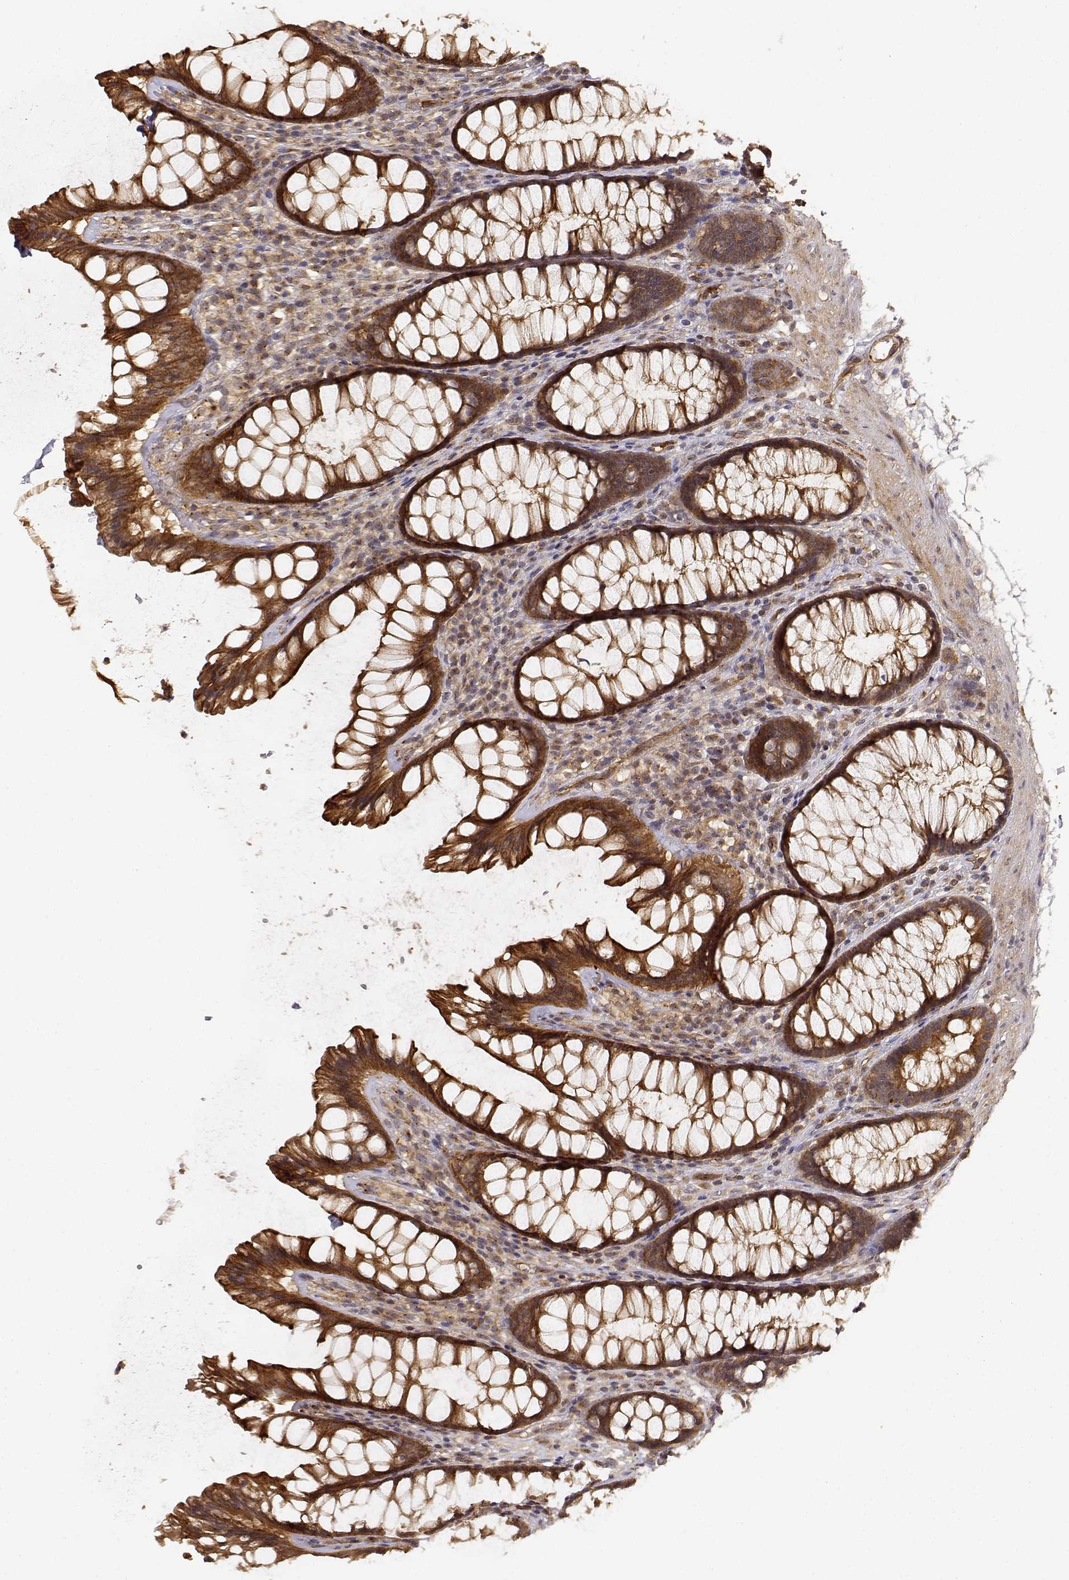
{"staining": {"intensity": "strong", "quantity": ">75%", "location": "cytoplasmic/membranous"}, "tissue": "rectum", "cell_type": "Glandular cells", "image_type": "normal", "snomed": [{"axis": "morphology", "description": "Normal tissue, NOS"}, {"axis": "topography", "description": "Rectum"}], "caption": "Glandular cells display high levels of strong cytoplasmic/membranous expression in about >75% of cells in normal rectum.", "gene": "CDK5RAP2", "patient": {"sex": "male", "age": 72}}